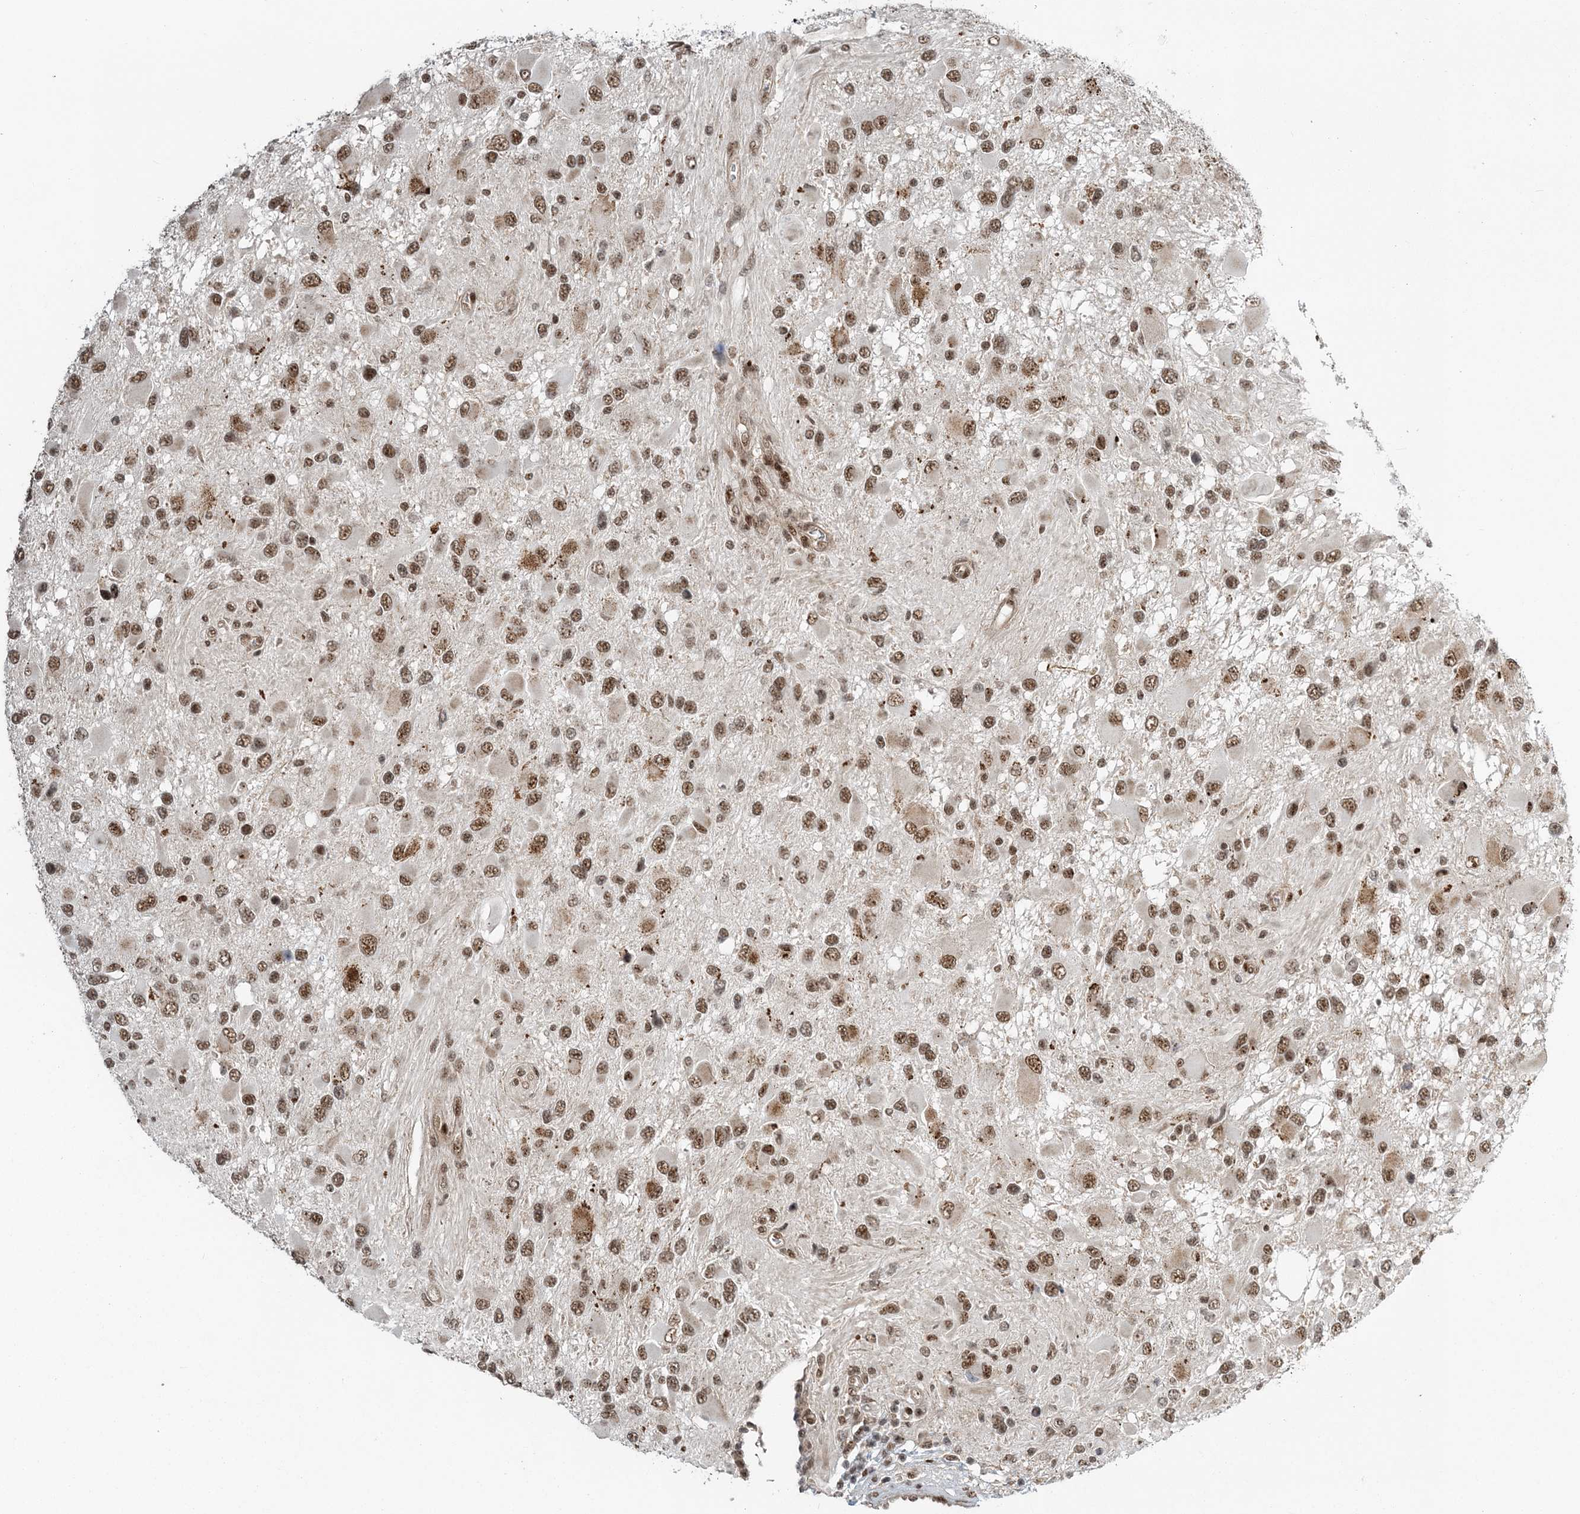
{"staining": {"intensity": "moderate", "quantity": ">75%", "location": "nuclear"}, "tissue": "glioma", "cell_type": "Tumor cells", "image_type": "cancer", "snomed": [{"axis": "morphology", "description": "Glioma, malignant, High grade"}, {"axis": "topography", "description": "Brain"}], "caption": "IHC of high-grade glioma (malignant) displays medium levels of moderate nuclear positivity in approximately >75% of tumor cells. The protein of interest is stained brown, and the nuclei are stained in blue (DAB (3,3'-diaminobenzidine) IHC with brightfield microscopy, high magnification).", "gene": "CWC22", "patient": {"sex": "male", "age": 53}}